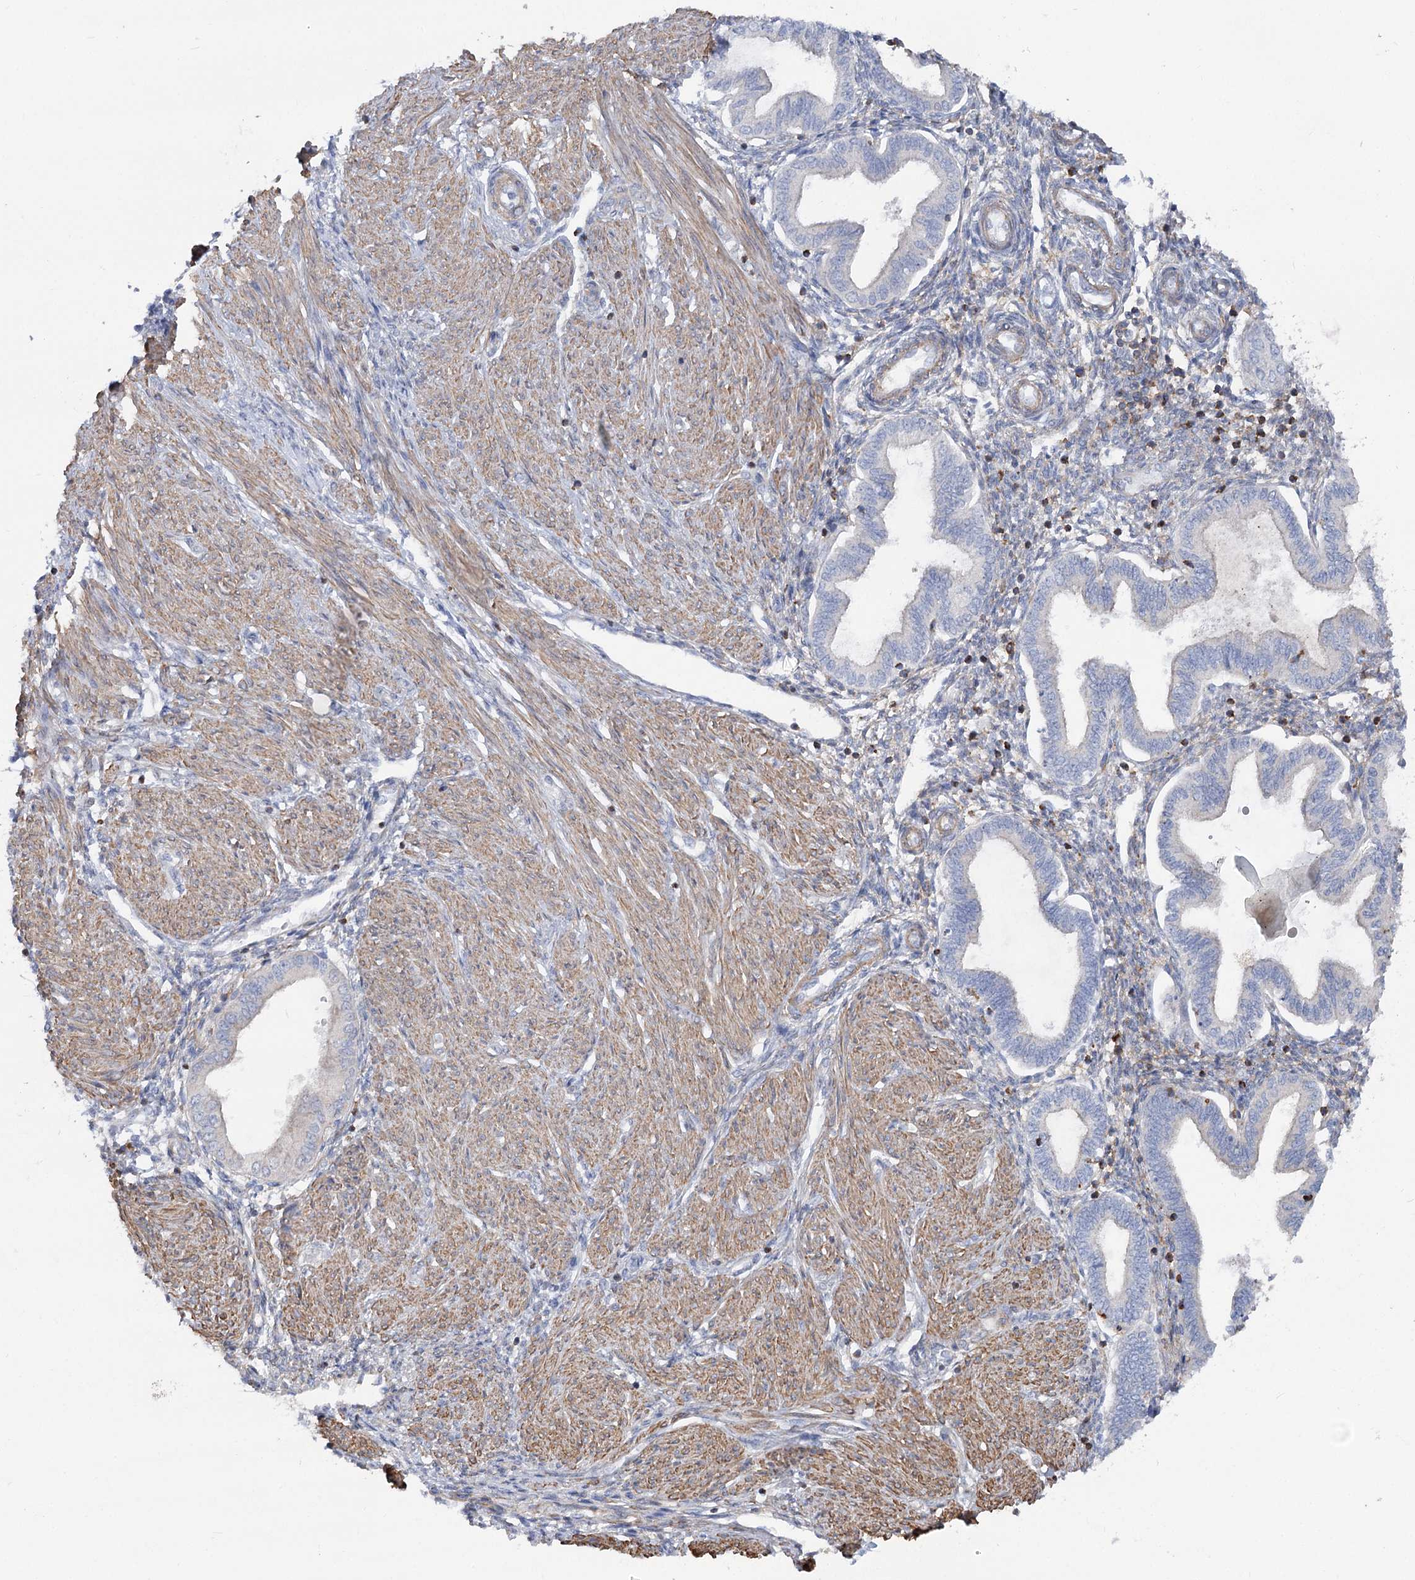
{"staining": {"intensity": "weak", "quantity": "<25%", "location": "cytoplasmic/membranous"}, "tissue": "endometrium", "cell_type": "Cells in endometrial stroma", "image_type": "normal", "snomed": [{"axis": "morphology", "description": "Normal tissue, NOS"}, {"axis": "topography", "description": "Endometrium"}], "caption": "The photomicrograph displays no significant positivity in cells in endometrial stroma of endometrium. Nuclei are stained in blue.", "gene": "LARP1B", "patient": {"sex": "female", "age": 53}}